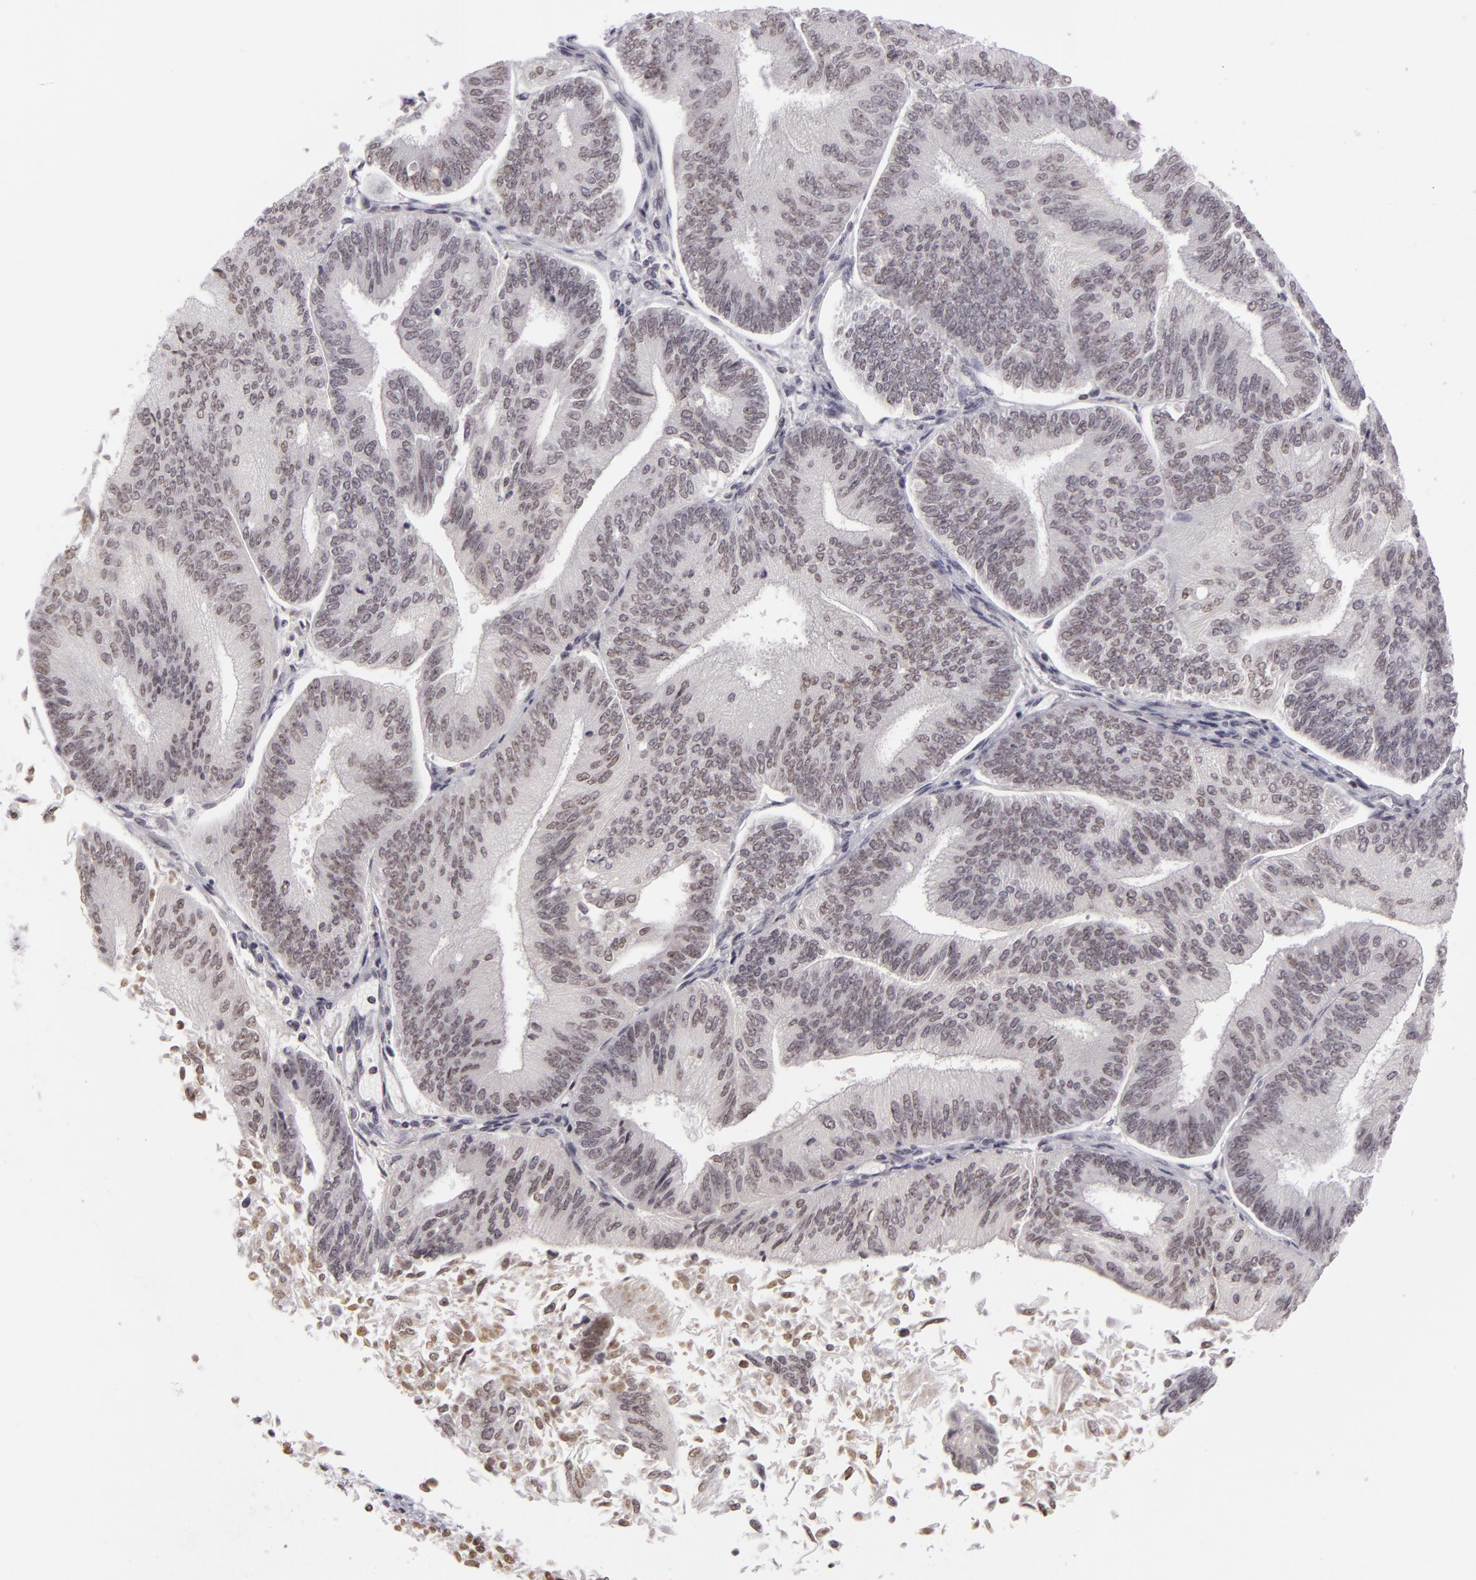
{"staining": {"intensity": "negative", "quantity": "none", "location": "none"}, "tissue": "endometrial cancer", "cell_type": "Tumor cells", "image_type": "cancer", "snomed": [{"axis": "morphology", "description": "Adenocarcinoma, NOS"}, {"axis": "topography", "description": "Endometrium"}], "caption": "Photomicrograph shows no significant protein expression in tumor cells of adenocarcinoma (endometrial).", "gene": "RRP7A", "patient": {"sex": "female", "age": 55}}